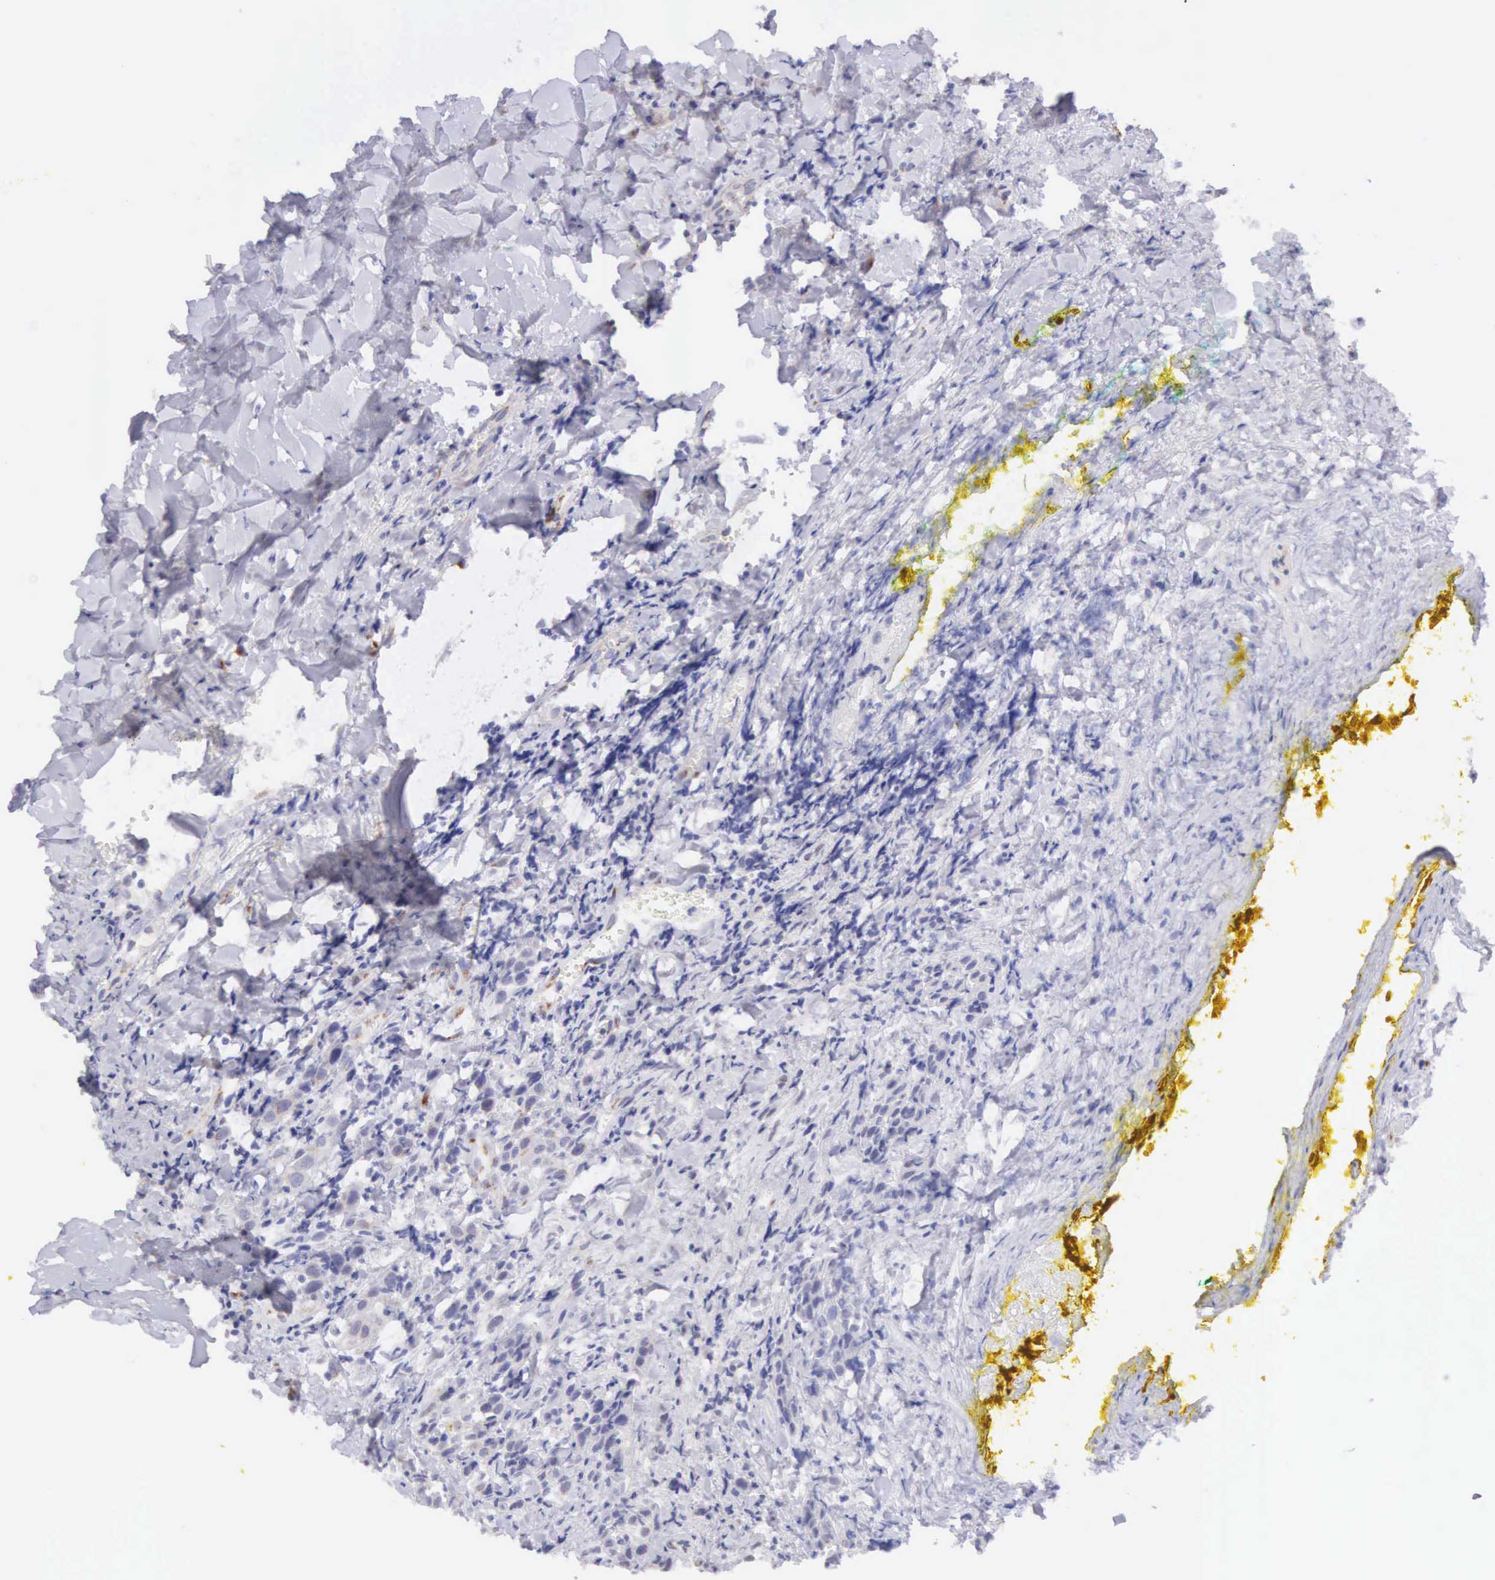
{"staining": {"intensity": "weak", "quantity": "<25%", "location": "cytoplasmic/membranous"}, "tissue": "head and neck cancer", "cell_type": "Tumor cells", "image_type": "cancer", "snomed": [{"axis": "morphology", "description": "Squamous cell carcinoma, NOS"}, {"axis": "topography", "description": "Oral tissue"}, {"axis": "topography", "description": "Head-Neck"}], "caption": "Head and neck cancer (squamous cell carcinoma) stained for a protein using immunohistochemistry shows no expression tumor cells.", "gene": "ARFGAP3", "patient": {"sex": "female", "age": 82}}